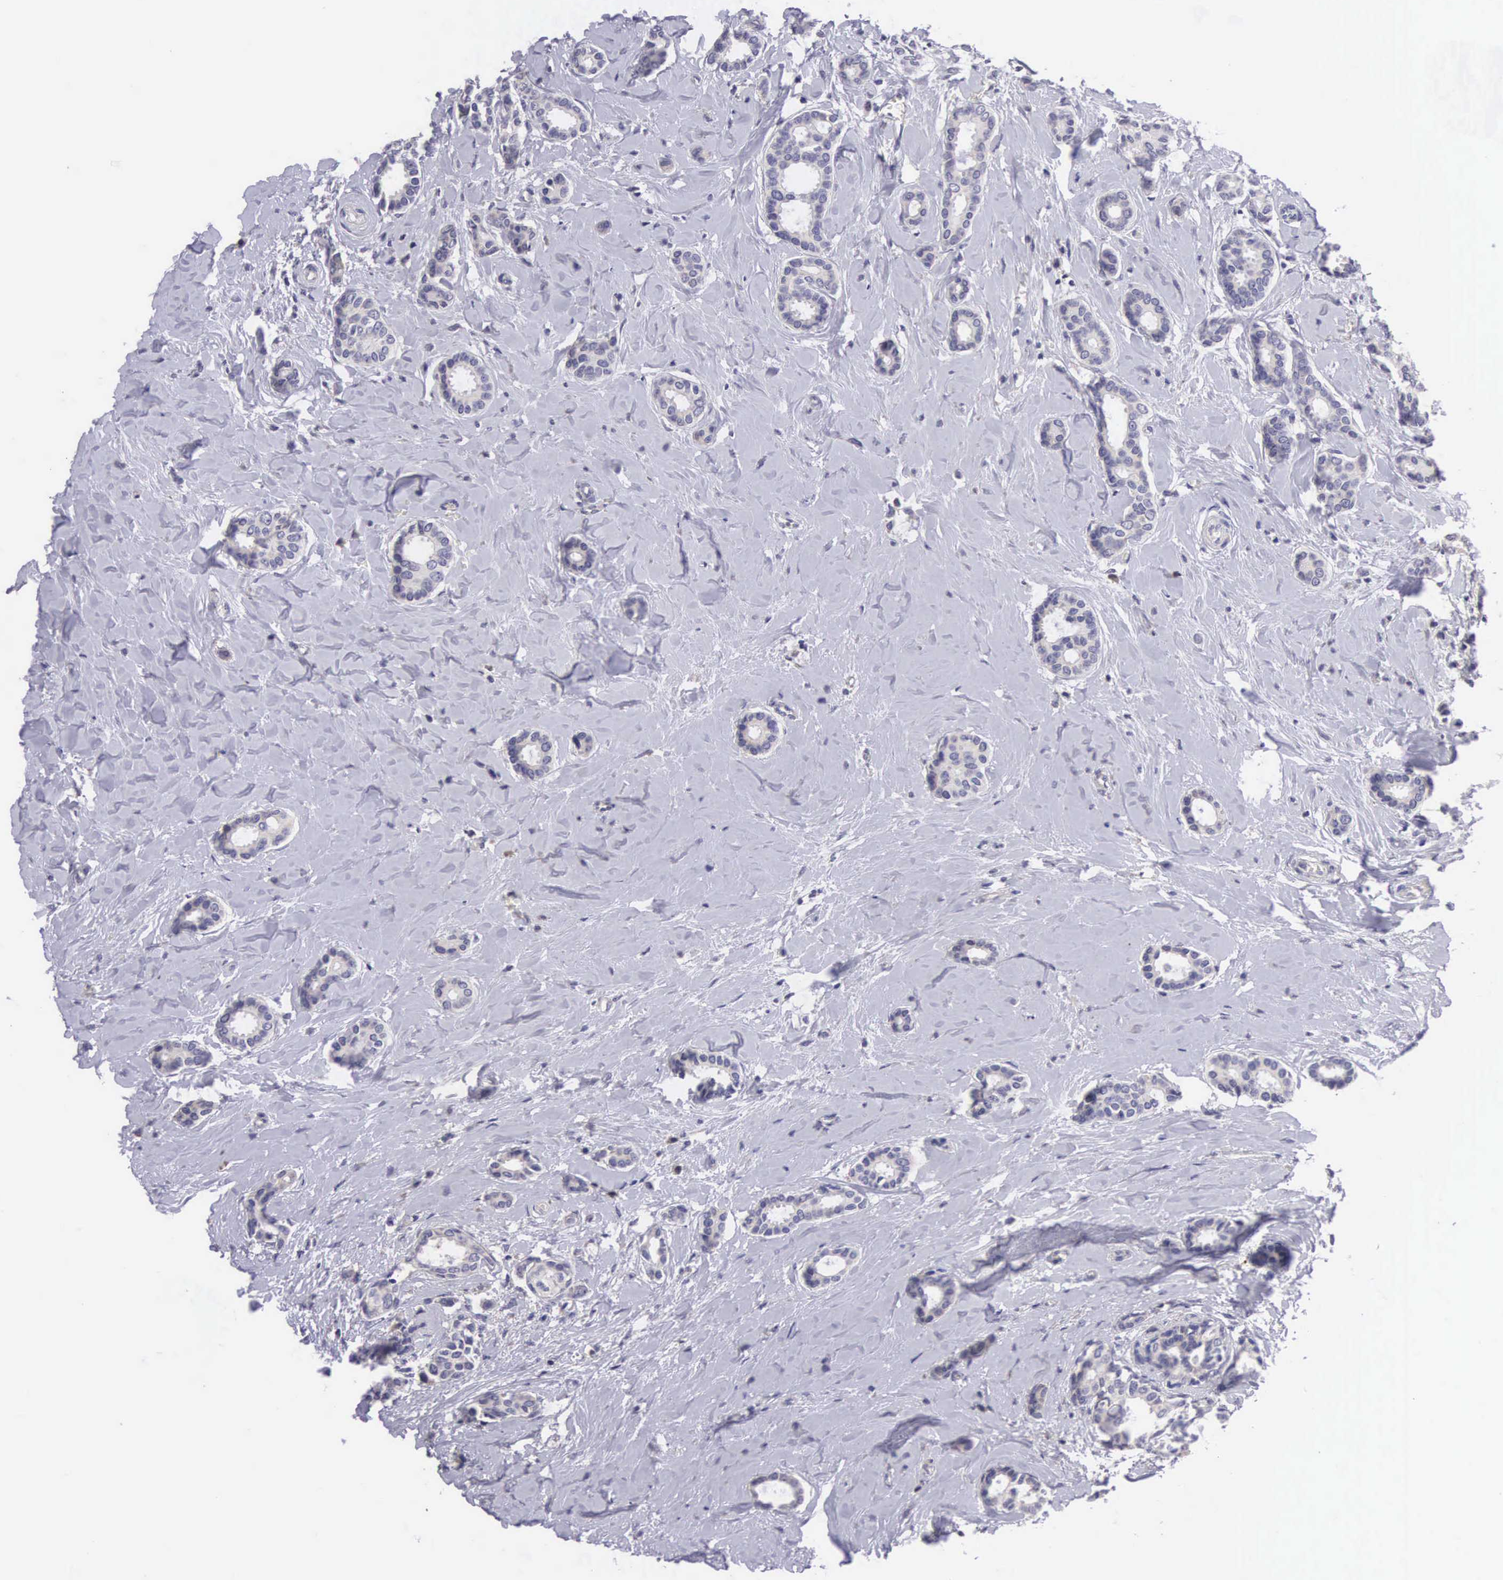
{"staining": {"intensity": "negative", "quantity": "none", "location": "none"}, "tissue": "breast cancer", "cell_type": "Tumor cells", "image_type": "cancer", "snomed": [{"axis": "morphology", "description": "Duct carcinoma"}, {"axis": "topography", "description": "Breast"}], "caption": "A high-resolution image shows immunohistochemistry staining of breast invasive ductal carcinoma, which reveals no significant staining in tumor cells.", "gene": "ARG2", "patient": {"sex": "female", "age": 50}}